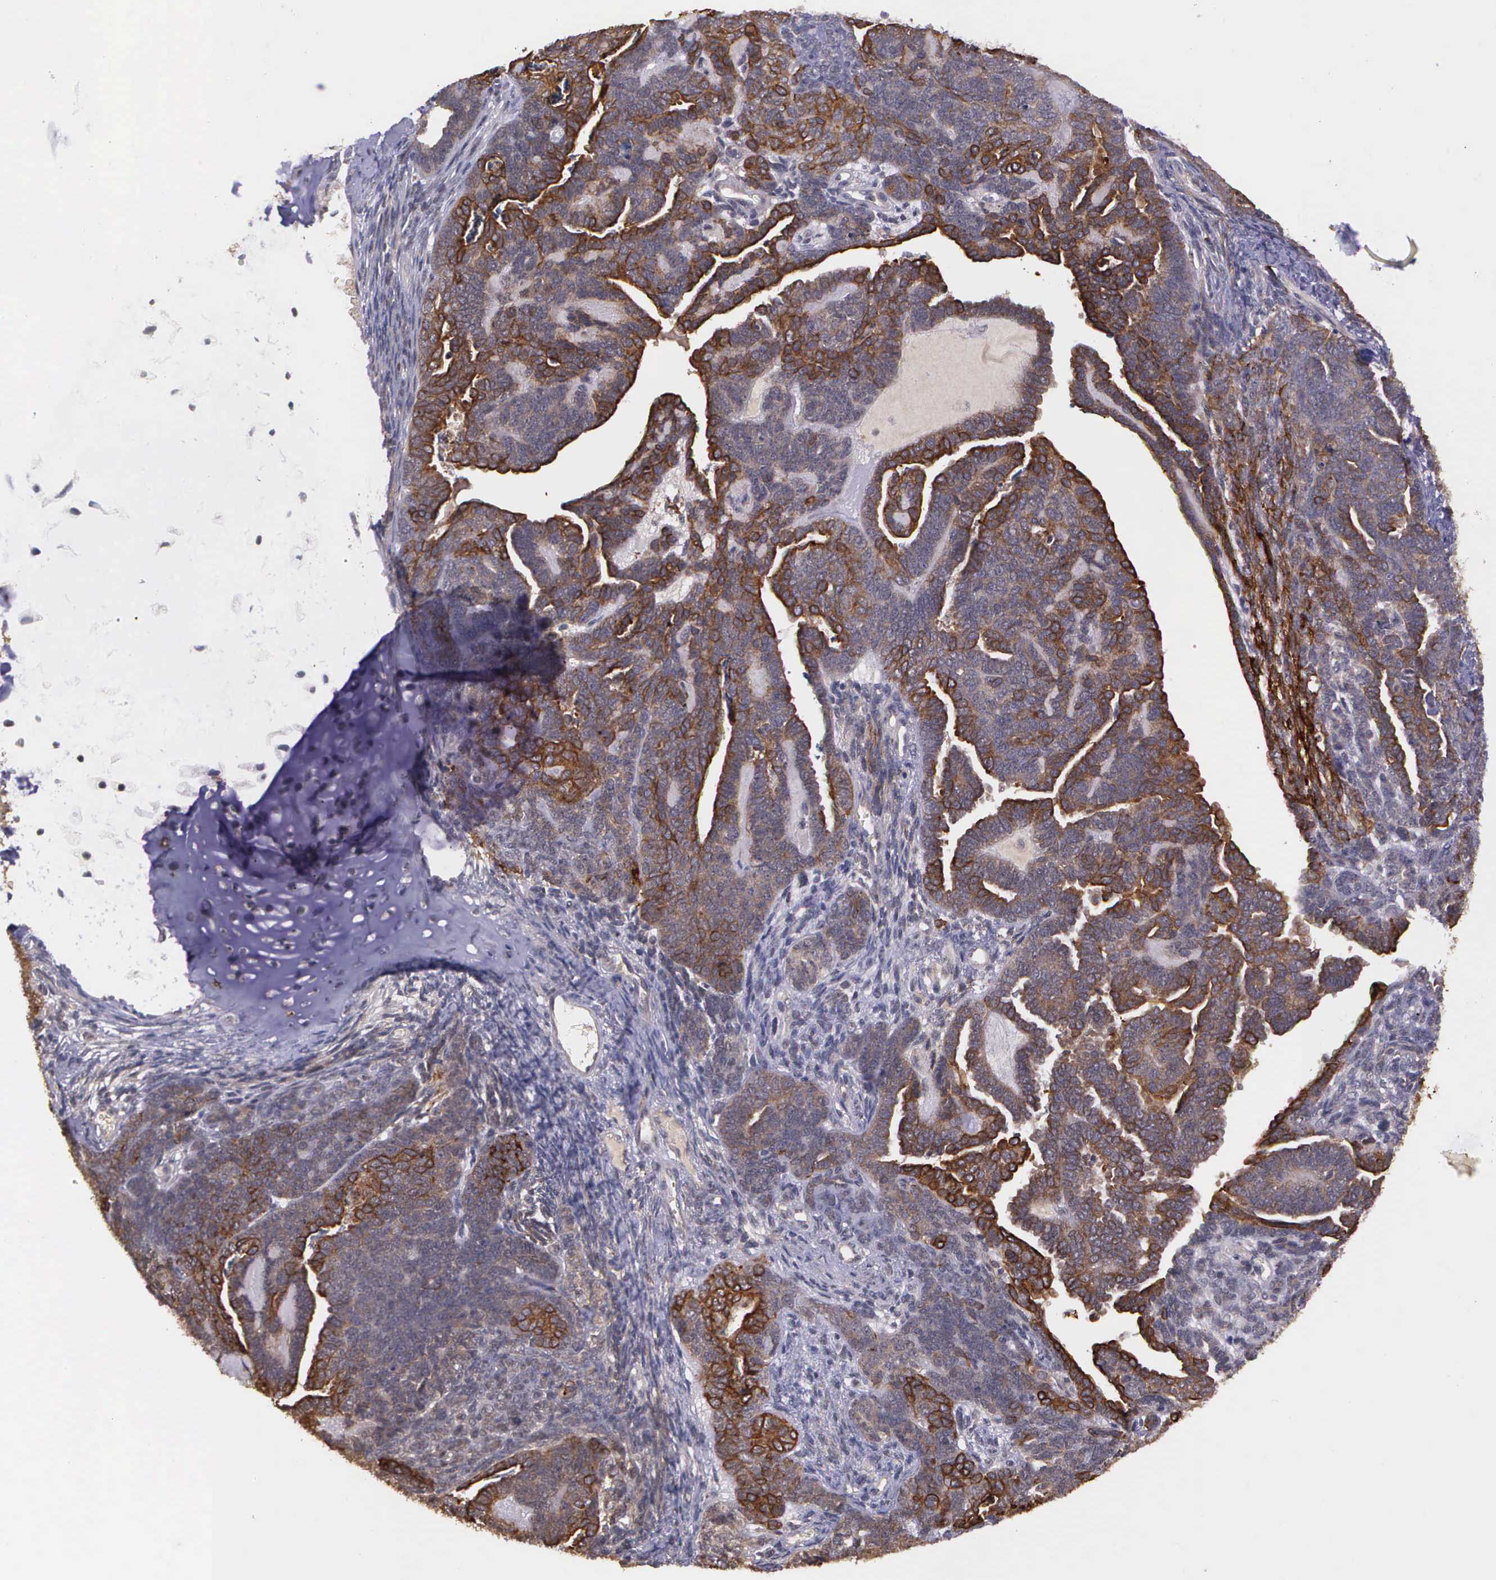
{"staining": {"intensity": "strong", "quantity": ">75%", "location": "cytoplasmic/membranous"}, "tissue": "endometrial cancer", "cell_type": "Tumor cells", "image_type": "cancer", "snomed": [{"axis": "morphology", "description": "Neoplasm, malignant, NOS"}, {"axis": "topography", "description": "Endometrium"}], "caption": "Protein expression analysis of human endometrial cancer reveals strong cytoplasmic/membranous staining in about >75% of tumor cells.", "gene": "PRICKLE3", "patient": {"sex": "female", "age": 74}}